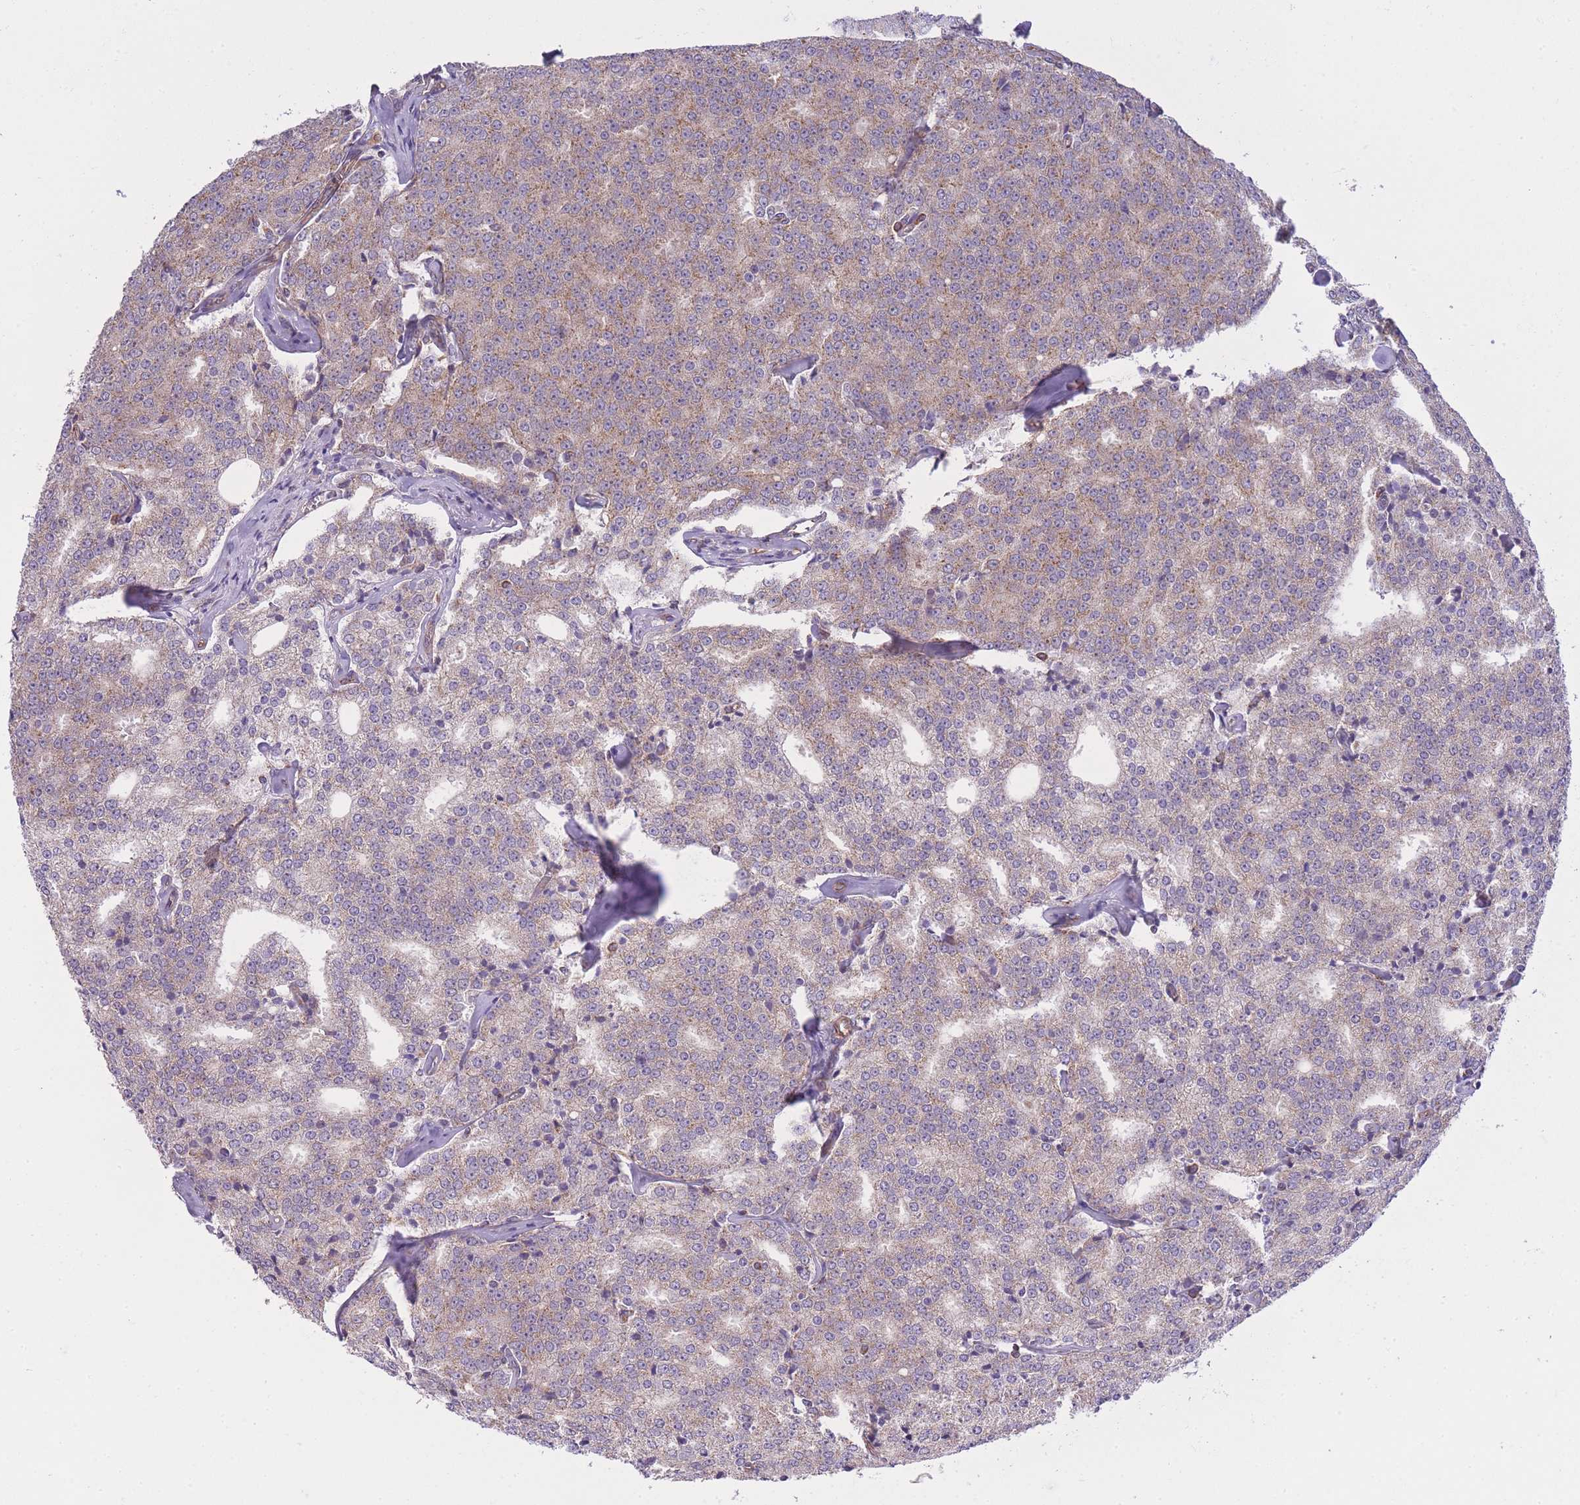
{"staining": {"intensity": "weak", "quantity": ">75%", "location": "cytoplasmic/membranous"}, "tissue": "prostate cancer", "cell_type": "Tumor cells", "image_type": "cancer", "snomed": [{"axis": "morphology", "description": "Adenocarcinoma, Low grade"}, {"axis": "topography", "description": "Prostate"}], "caption": "Prostate cancer stained with DAB immunohistochemistry (IHC) shows low levels of weak cytoplasmic/membranous staining in approximately >75% of tumor cells. Nuclei are stained in blue.", "gene": "CTBP1", "patient": {"sex": "male", "age": 60}}